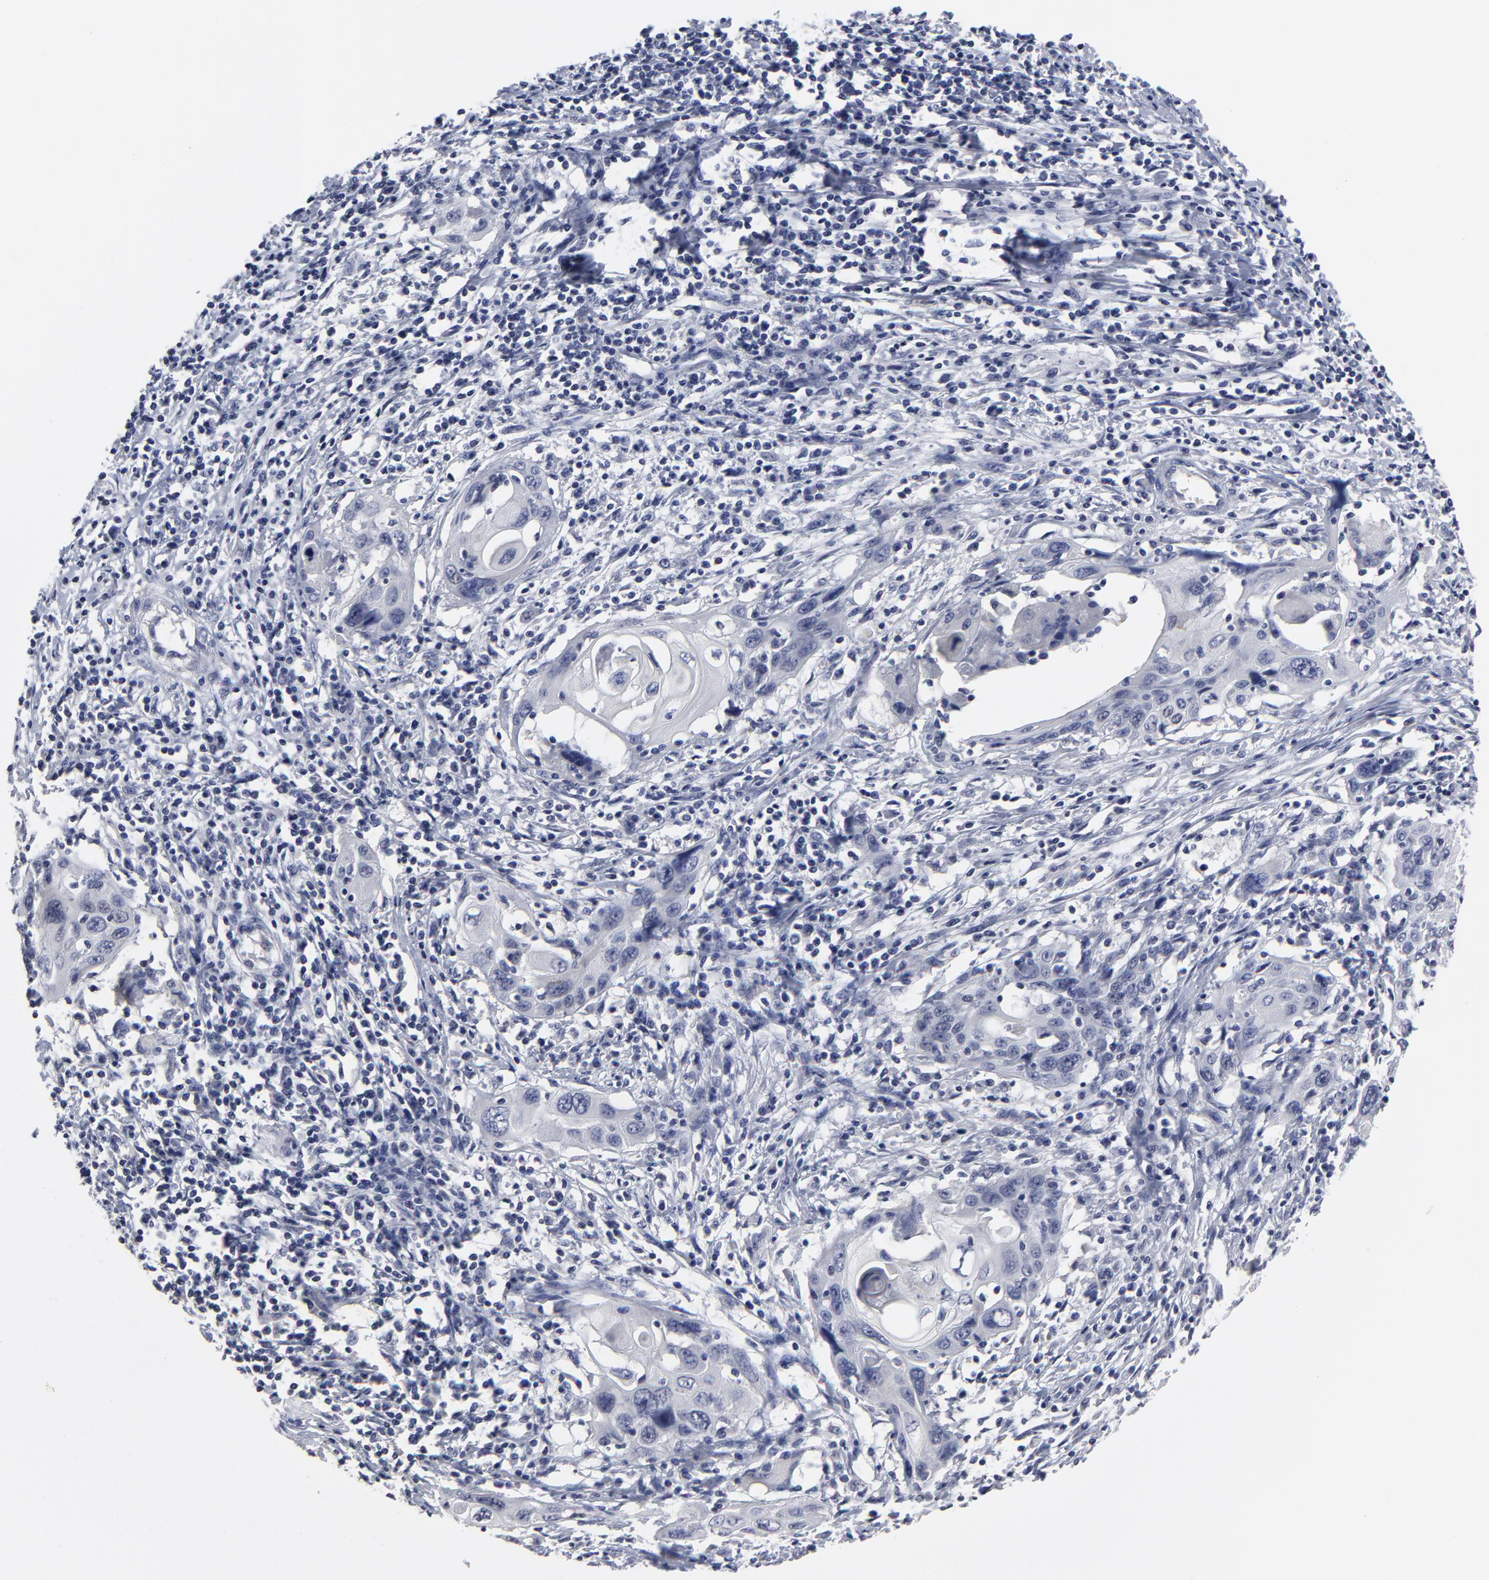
{"staining": {"intensity": "negative", "quantity": "none", "location": "none"}, "tissue": "cervical cancer", "cell_type": "Tumor cells", "image_type": "cancer", "snomed": [{"axis": "morphology", "description": "Squamous cell carcinoma, NOS"}, {"axis": "topography", "description": "Cervix"}], "caption": "Tumor cells show no significant staining in cervical cancer. (DAB (3,3'-diaminobenzidine) immunohistochemistry visualized using brightfield microscopy, high magnification).", "gene": "MAGEA10", "patient": {"sex": "female", "age": 54}}